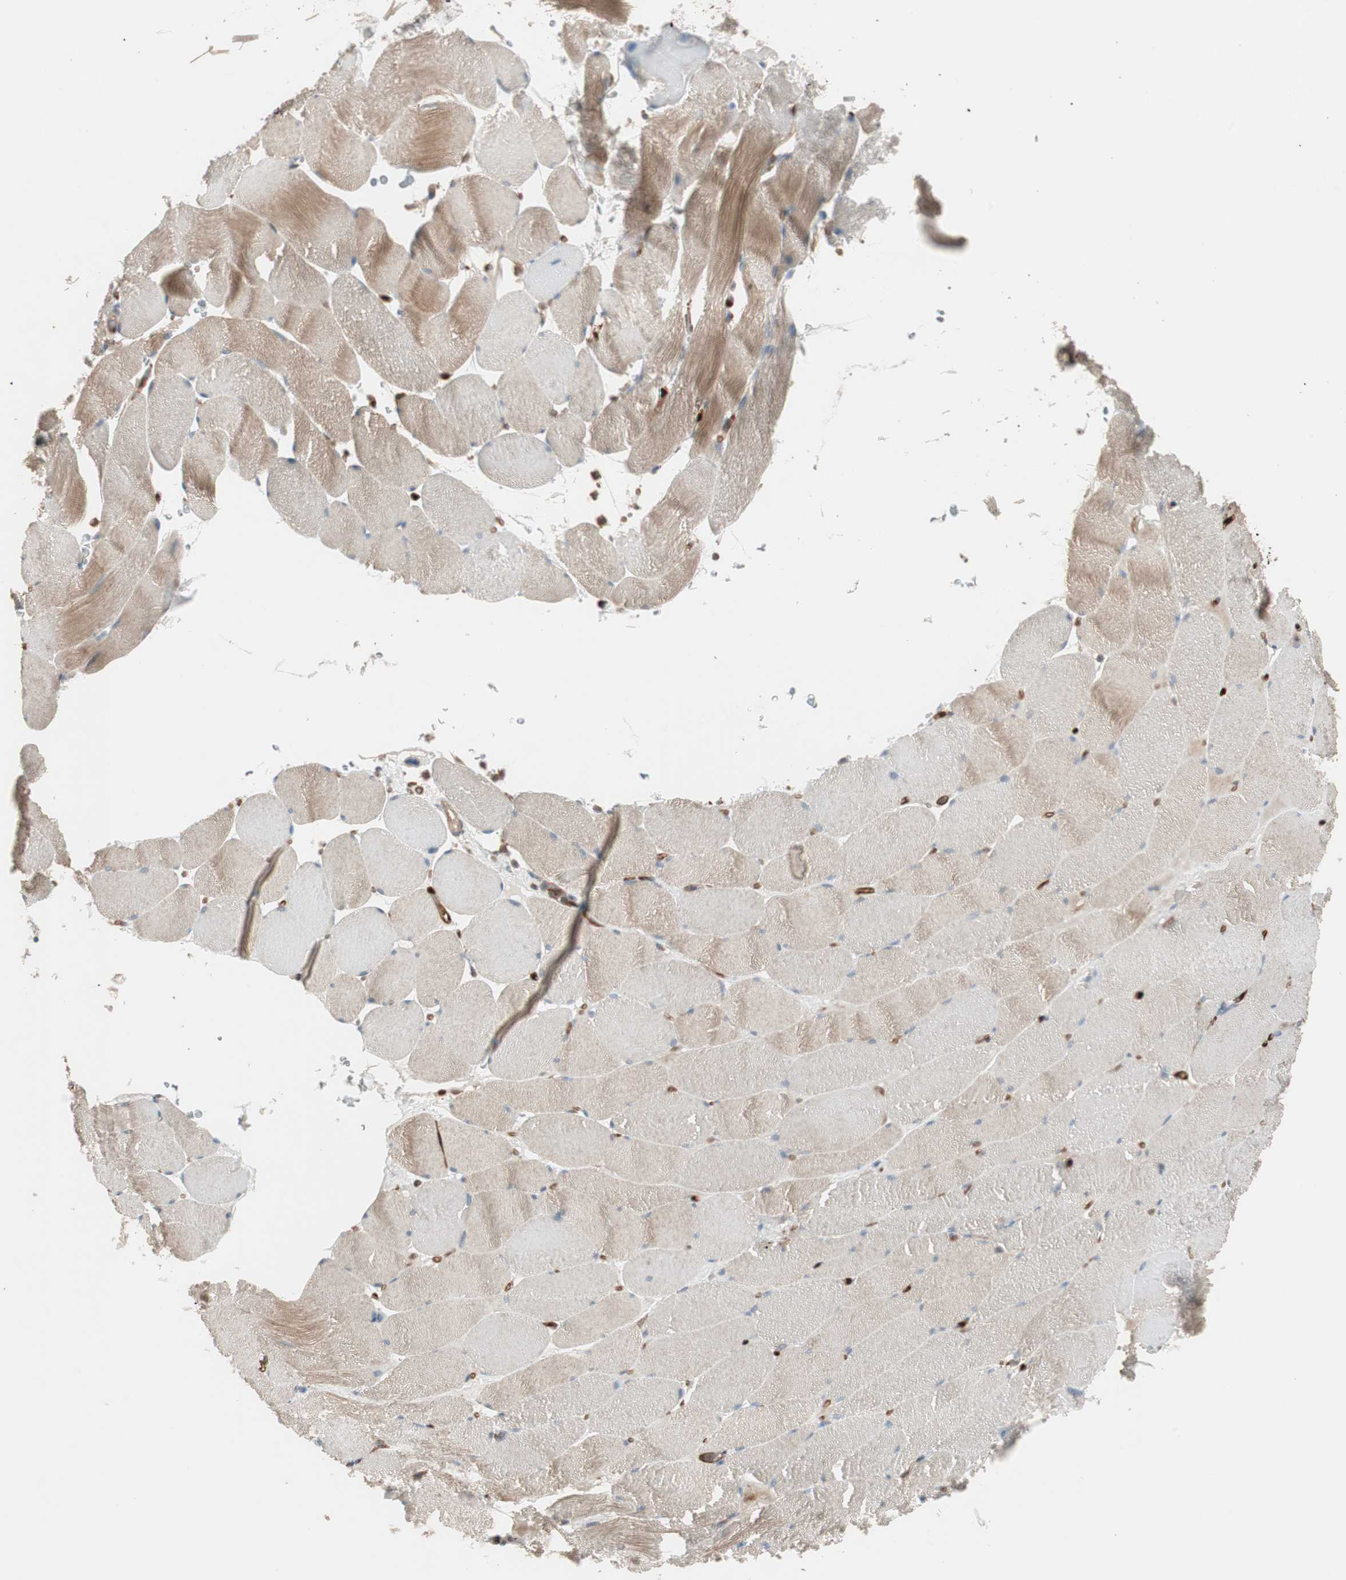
{"staining": {"intensity": "moderate", "quantity": ">75%", "location": "cytoplasmic/membranous"}, "tissue": "skeletal muscle", "cell_type": "Myocytes", "image_type": "normal", "snomed": [{"axis": "morphology", "description": "Normal tissue, NOS"}, {"axis": "topography", "description": "Skeletal muscle"}], "caption": "Protein expression analysis of unremarkable skeletal muscle exhibits moderate cytoplasmic/membranous expression in about >75% of myocytes.", "gene": "STAB1", "patient": {"sex": "male", "age": 62}}